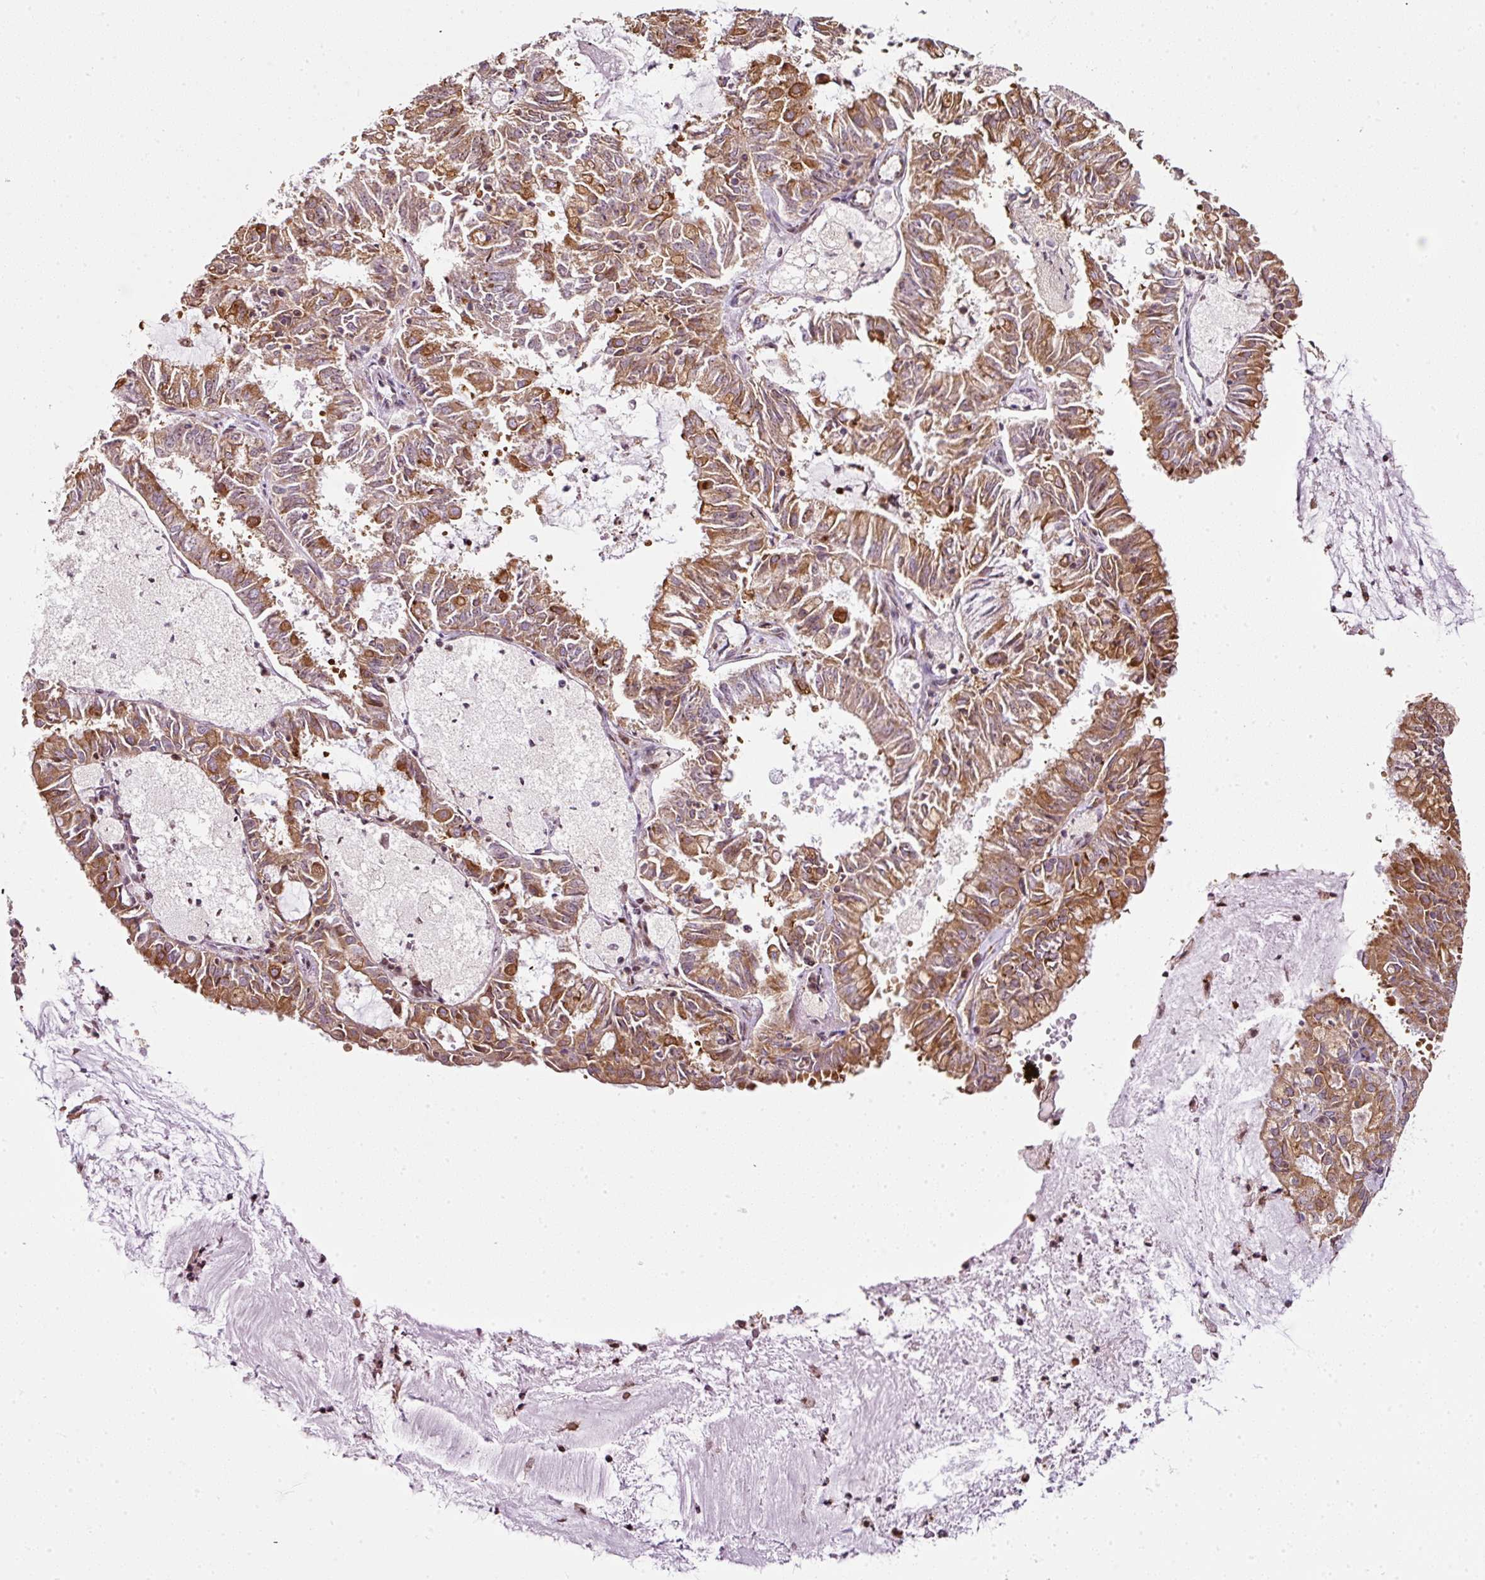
{"staining": {"intensity": "moderate", "quantity": ">75%", "location": "cytoplasmic/membranous"}, "tissue": "endometrial cancer", "cell_type": "Tumor cells", "image_type": "cancer", "snomed": [{"axis": "morphology", "description": "Adenocarcinoma, NOS"}, {"axis": "topography", "description": "Endometrium"}], "caption": "A medium amount of moderate cytoplasmic/membranous positivity is appreciated in approximately >75% of tumor cells in endometrial cancer tissue.", "gene": "SCNM1", "patient": {"sex": "female", "age": 57}}